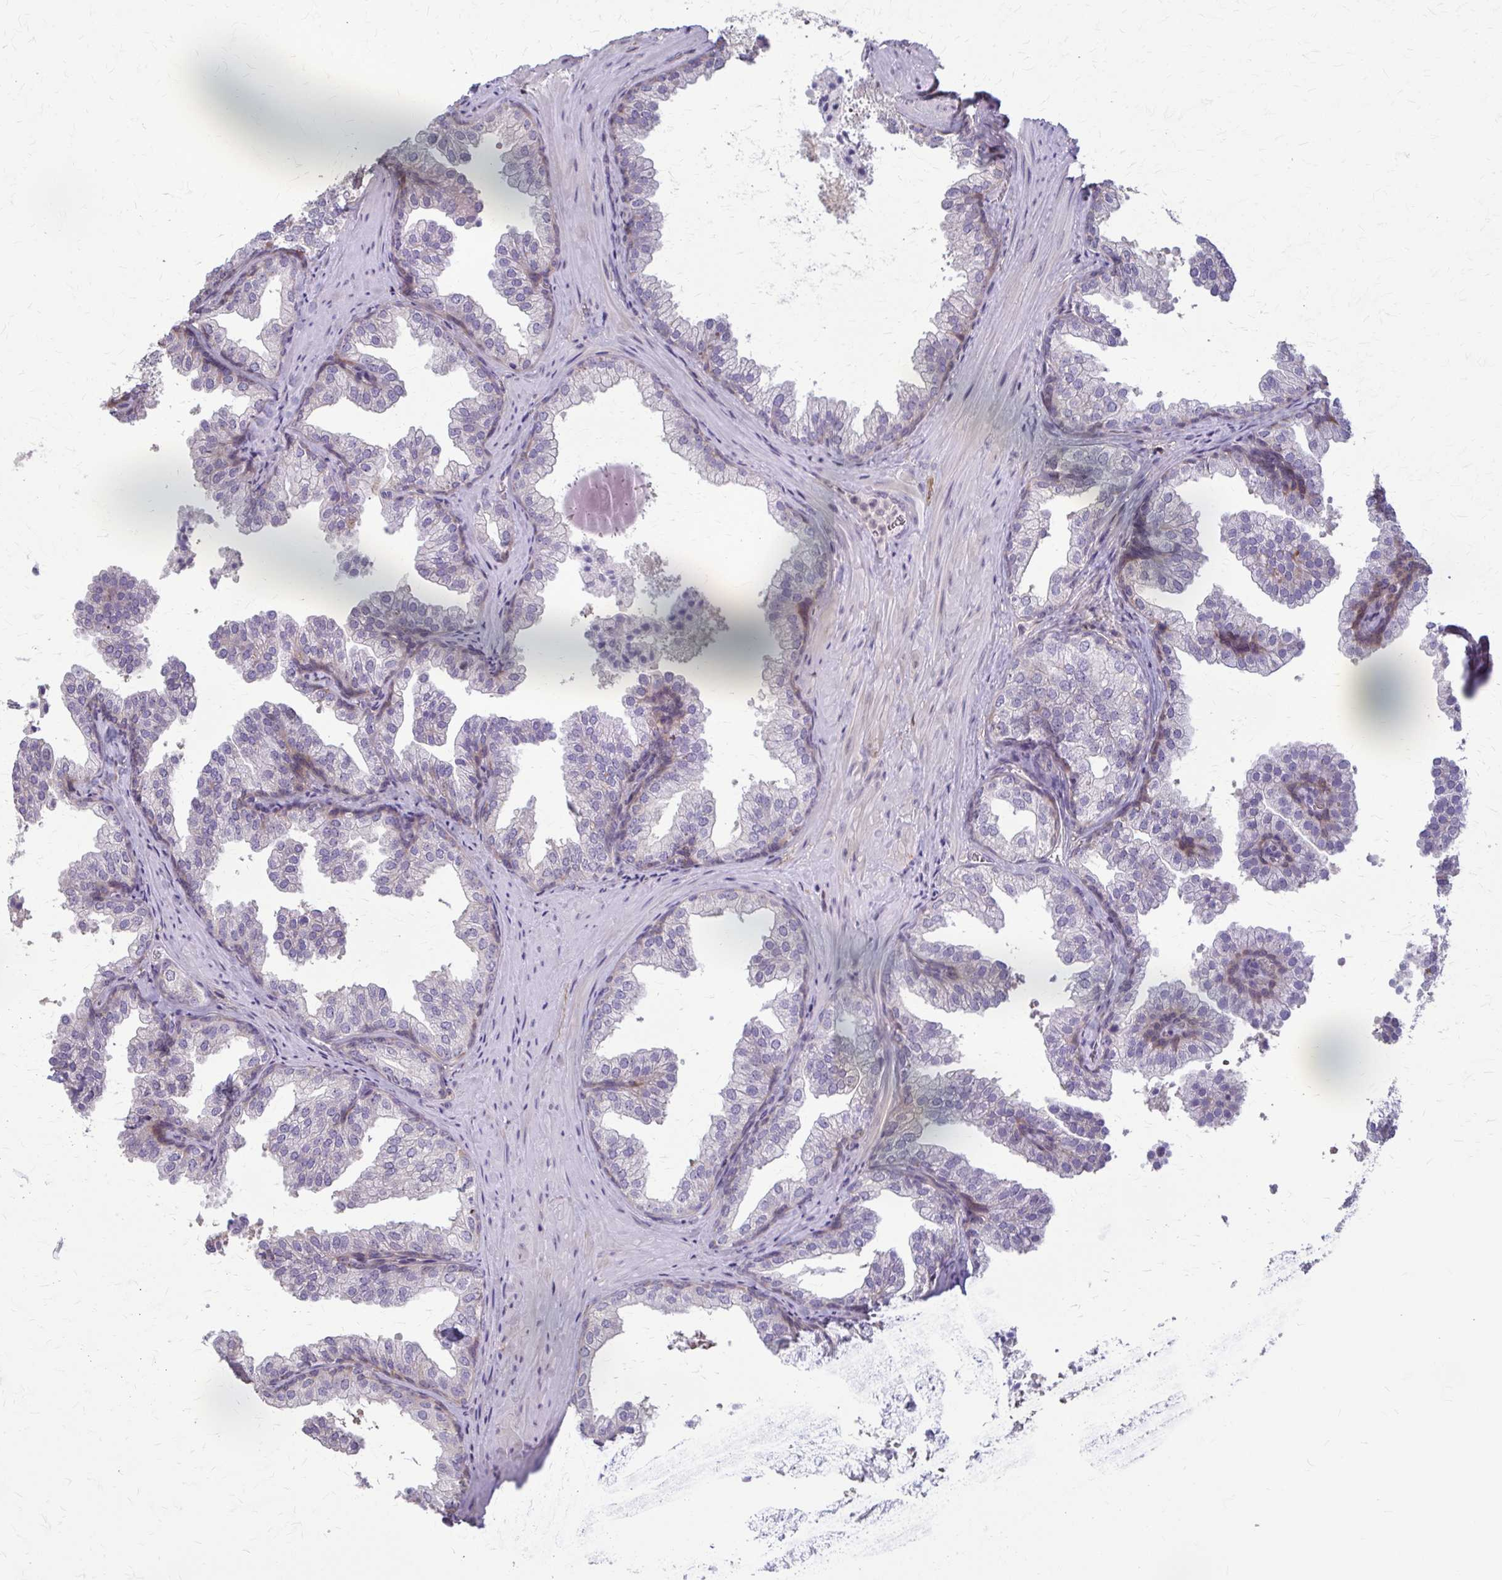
{"staining": {"intensity": "weak", "quantity": "<25%", "location": "cytoplasmic/membranous"}, "tissue": "prostate", "cell_type": "Glandular cells", "image_type": "normal", "snomed": [{"axis": "morphology", "description": "Normal tissue, NOS"}, {"axis": "topography", "description": "Prostate"}], "caption": "Immunohistochemistry histopathology image of unremarkable prostate: human prostate stained with DAB (3,3'-diaminobenzidine) exhibits no significant protein staining in glandular cells.", "gene": "ZNF34", "patient": {"sex": "male", "age": 37}}